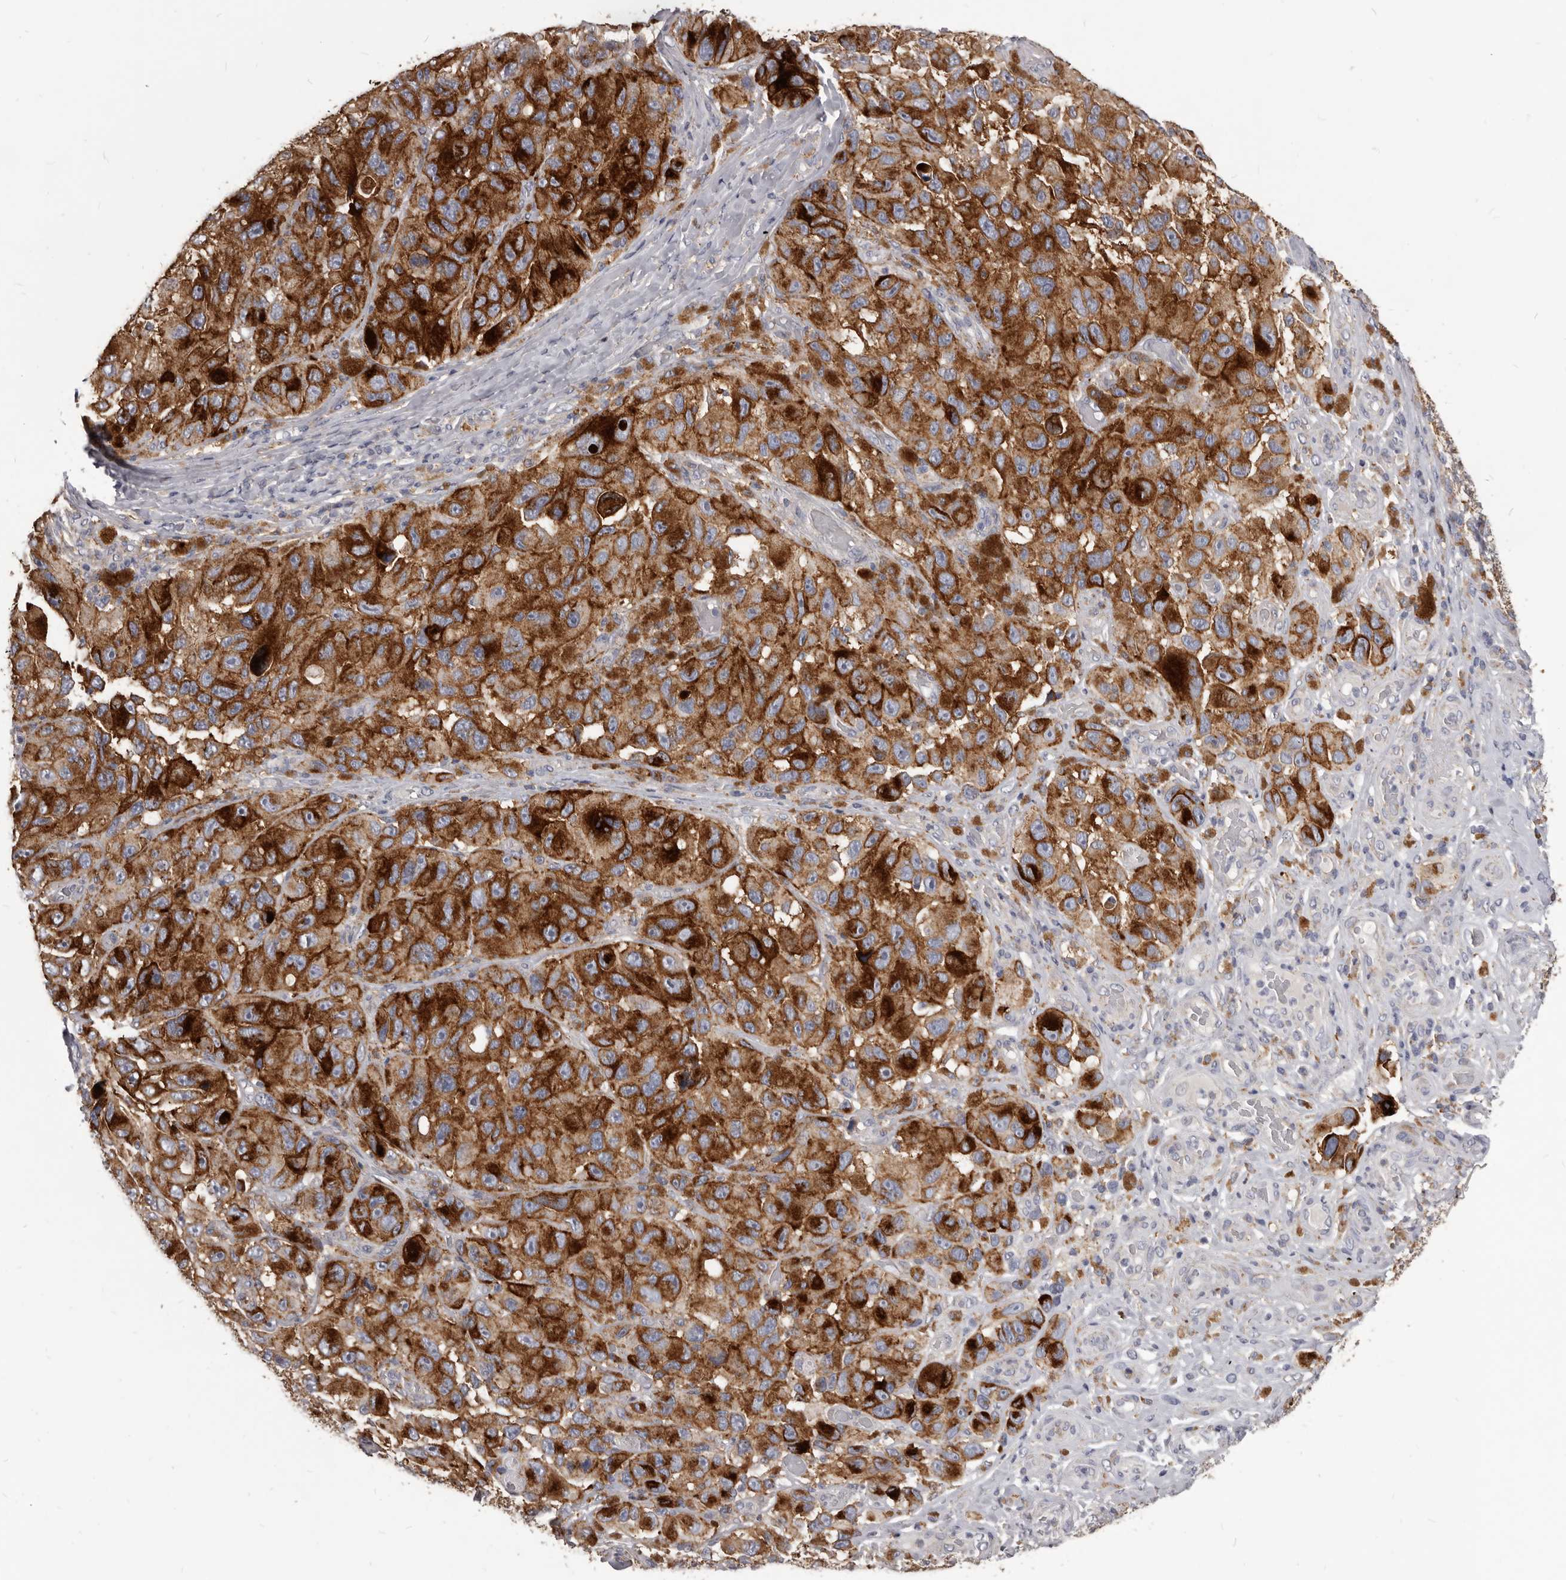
{"staining": {"intensity": "strong", "quantity": ">75%", "location": "cytoplasmic/membranous"}, "tissue": "melanoma", "cell_type": "Tumor cells", "image_type": "cancer", "snomed": [{"axis": "morphology", "description": "Malignant melanoma, NOS"}, {"axis": "topography", "description": "Skin"}], "caption": "A micrograph of malignant melanoma stained for a protein exhibits strong cytoplasmic/membranous brown staining in tumor cells. Nuclei are stained in blue.", "gene": "PI4K2A", "patient": {"sex": "female", "age": 73}}